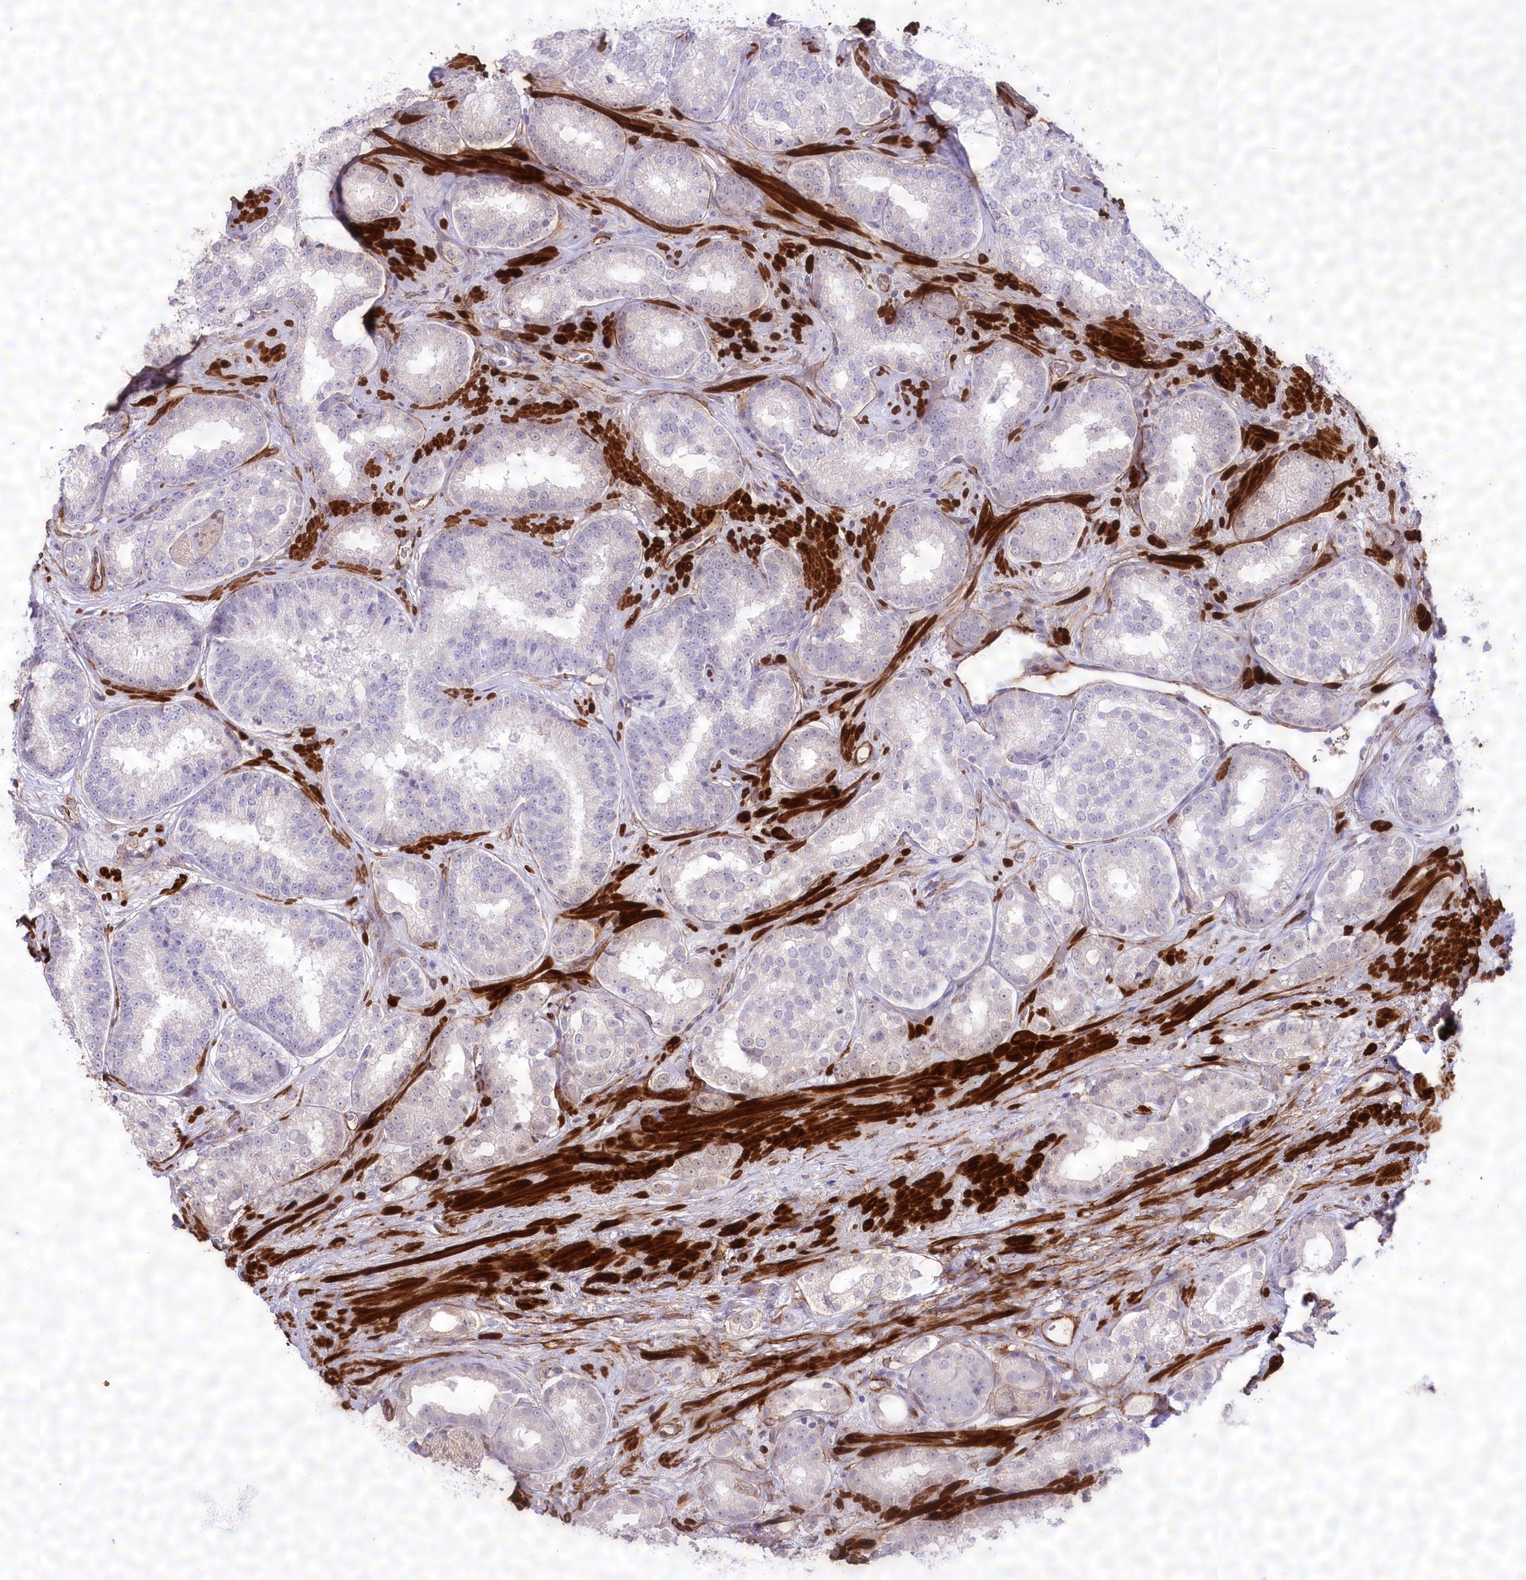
{"staining": {"intensity": "negative", "quantity": "none", "location": "none"}, "tissue": "prostate cancer", "cell_type": "Tumor cells", "image_type": "cancer", "snomed": [{"axis": "morphology", "description": "Normal tissue, NOS"}, {"axis": "morphology", "description": "Adenocarcinoma, High grade"}, {"axis": "topography", "description": "Prostate"}], "caption": "Immunohistochemistry (IHC) image of neoplastic tissue: human high-grade adenocarcinoma (prostate) stained with DAB reveals no significant protein staining in tumor cells. Nuclei are stained in blue.", "gene": "SYNPO2", "patient": {"sex": "male", "age": 83}}